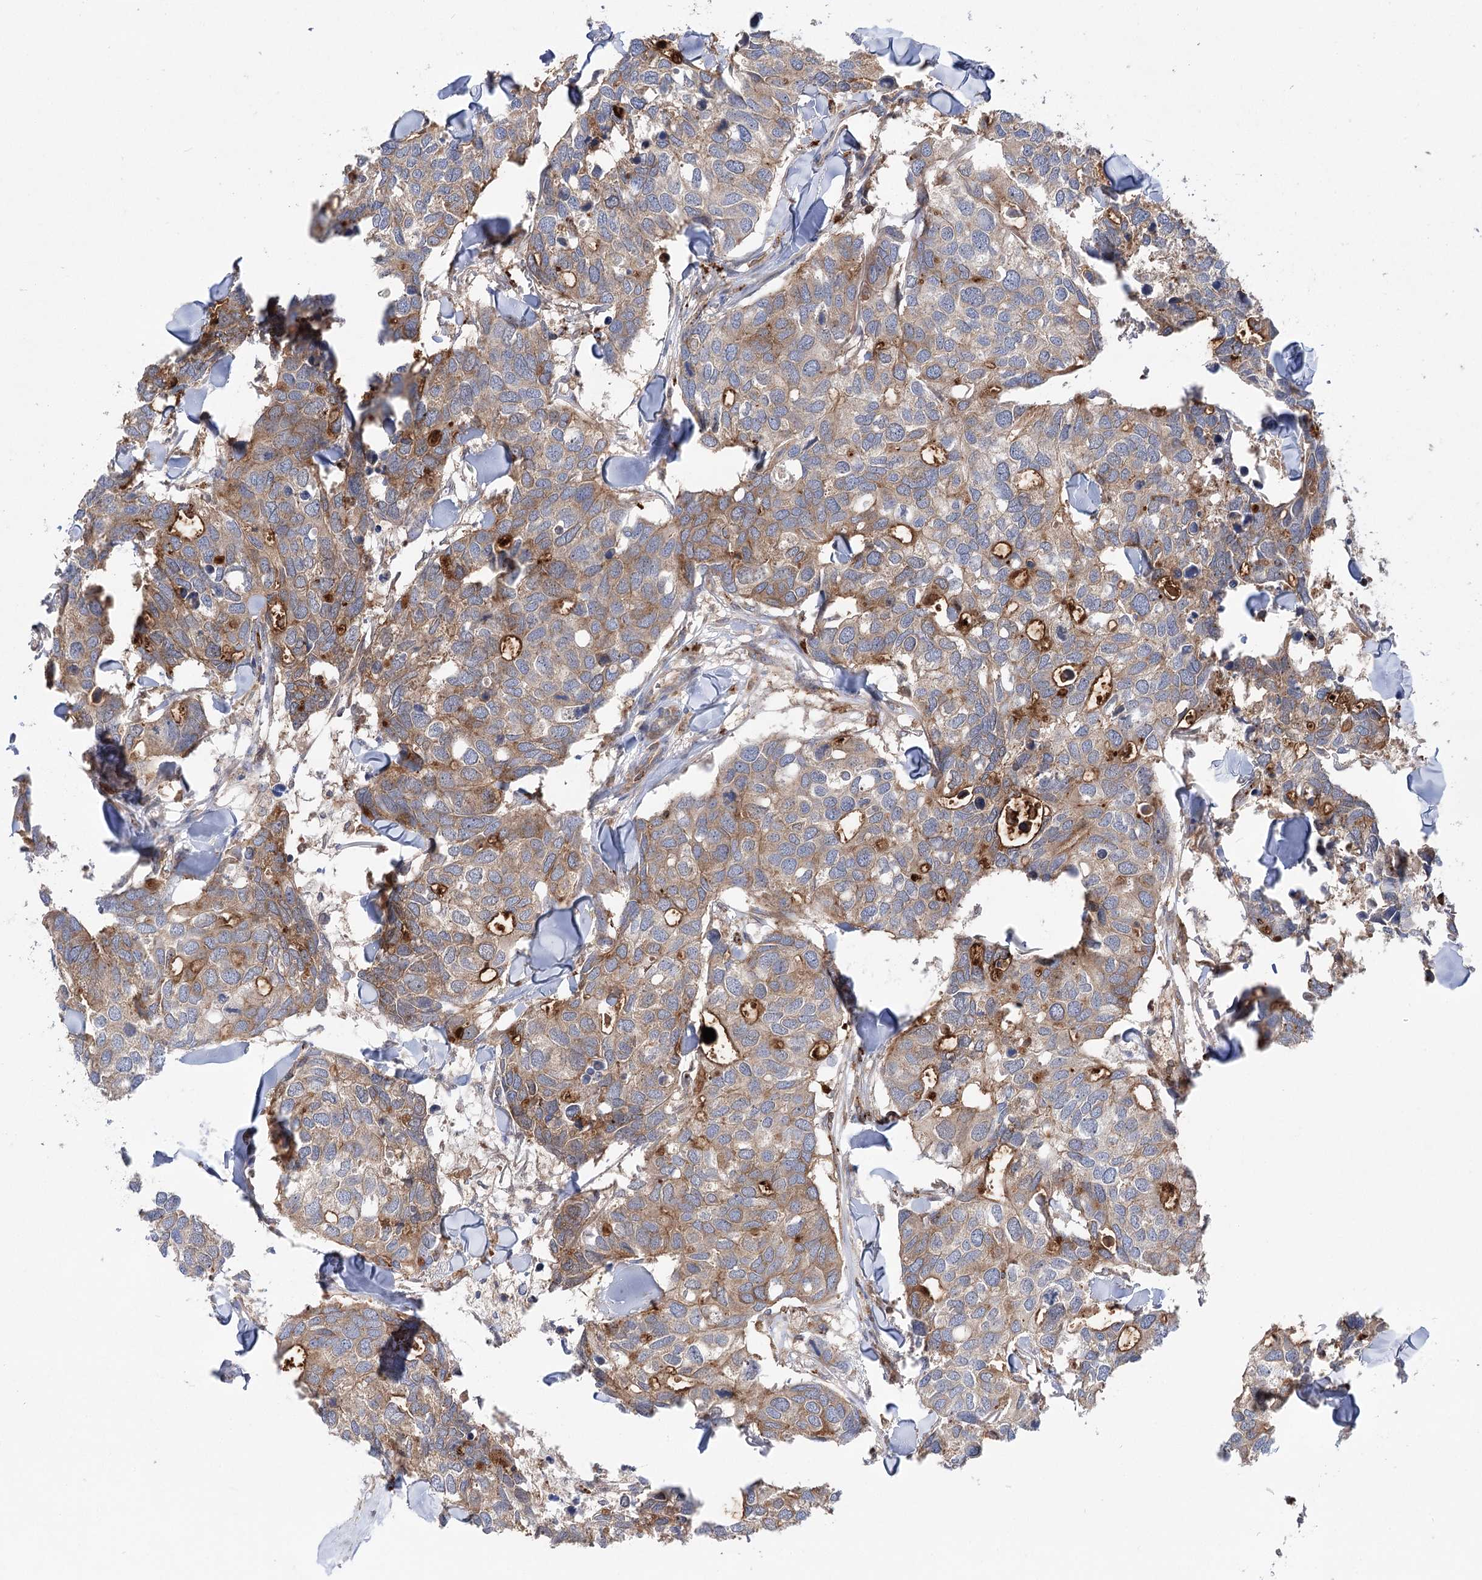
{"staining": {"intensity": "moderate", "quantity": "25%-75%", "location": "cytoplasmic/membranous"}, "tissue": "breast cancer", "cell_type": "Tumor cells", "image_type": "cancer", "snomed": [{"axis": "morphology", "description": "Duct carcinoma"}, {"axis": "topography", "description": "Breast"}], "caption": "Immunohistochemical staining of breast infiltrating ductal carcinoma shows medium levels of moderate cytoplasmic/membranous protein staining in approximately 25%-75% of tumor cells. (DAB (3,3'-diaminobenzidine) = brown stain, brightfield microscopy at high magnification).", "gene": "VPS37B", "patient": {"sex": "female", "age": 83}}